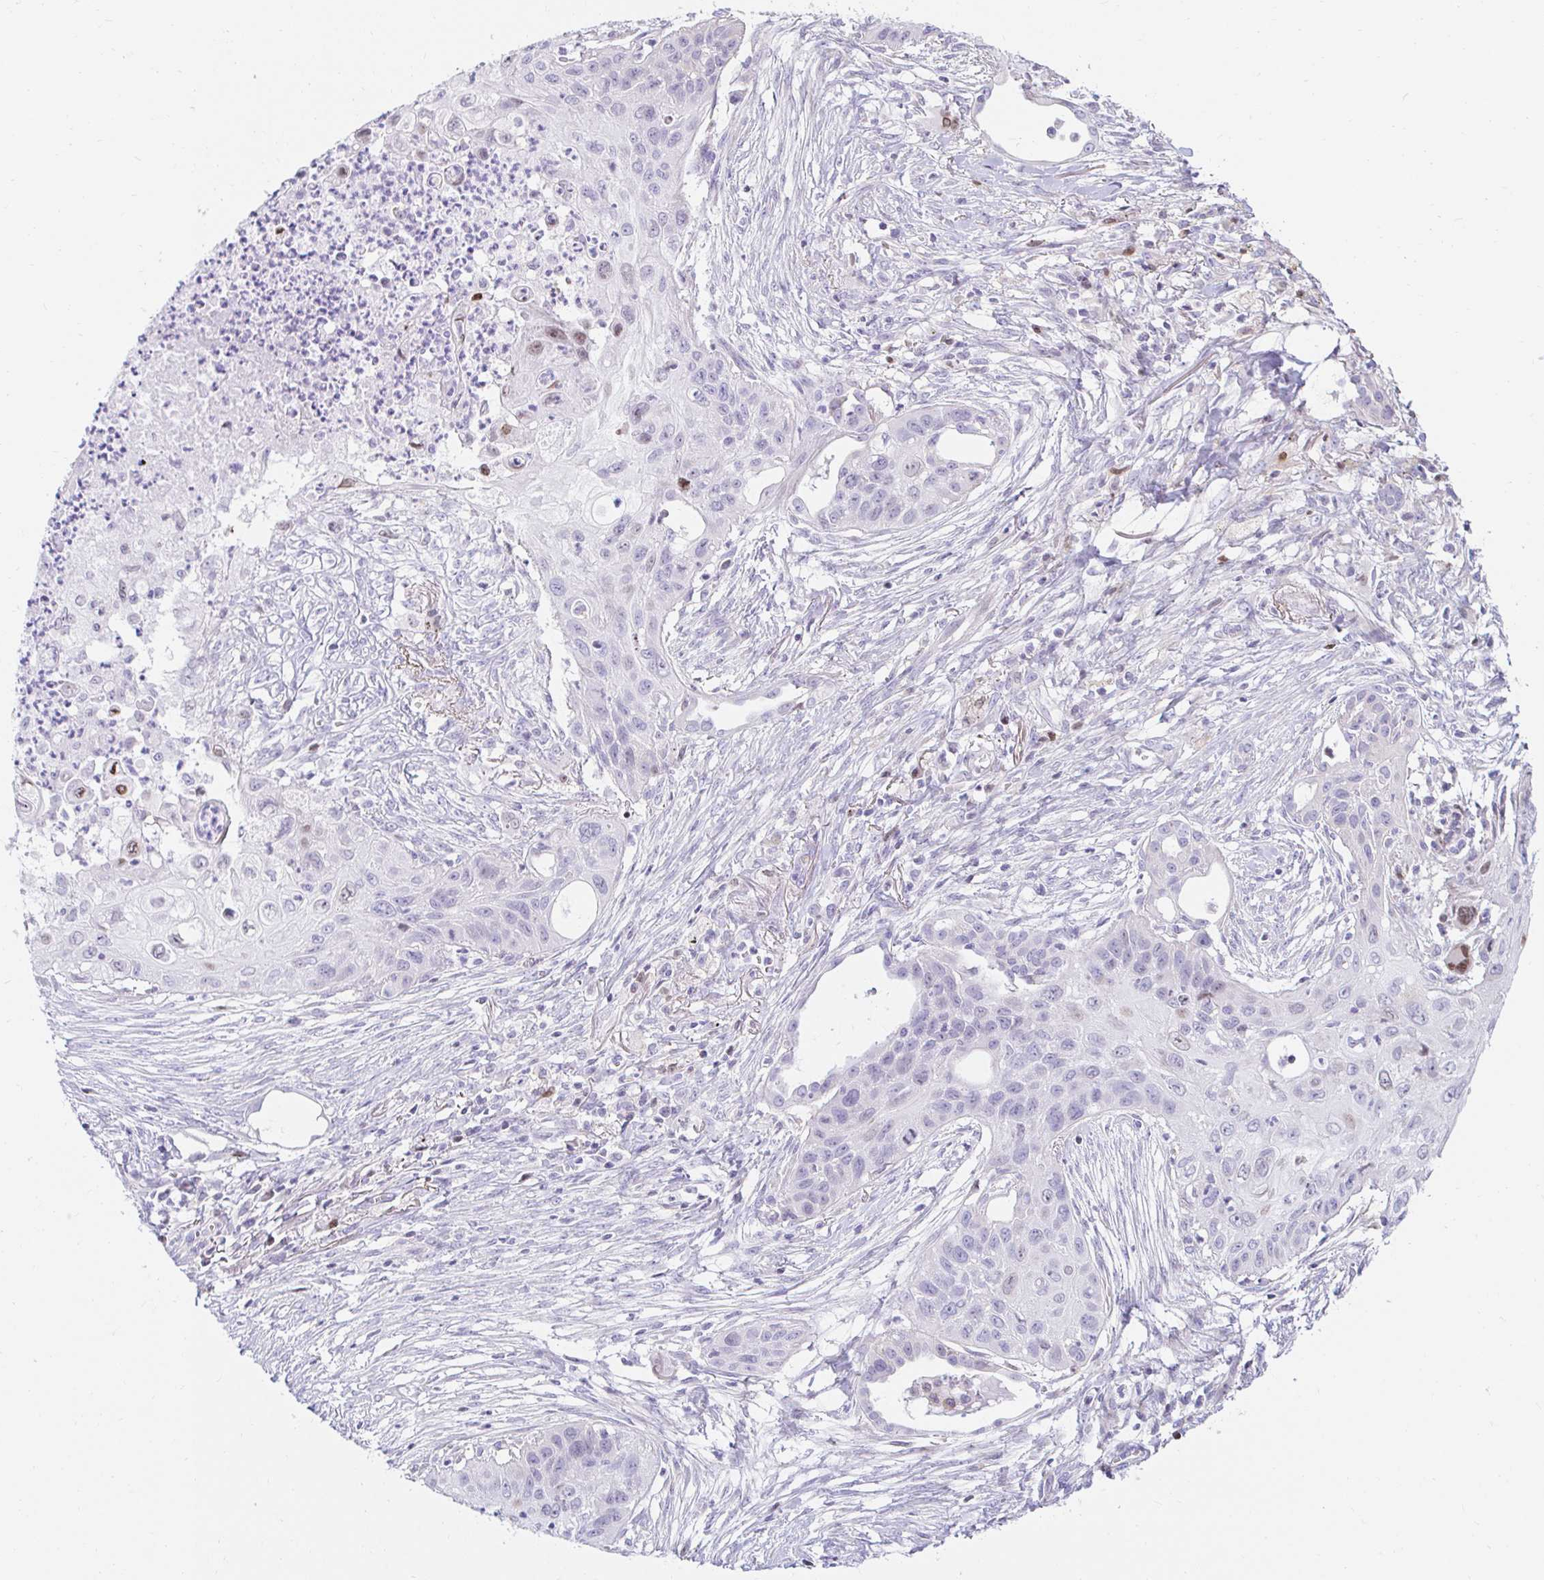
{"staining": {"intensity": "weak", "quantity": "<25%", "location": "nuclear"}, "tissue": "lung cancer", "cell_type": "Tumor cells", "image_type": "cancer", "snomed": [{"axis": "morphology", "description": "Squamous cell carcinoma, NOS"}, {"axis": "topography", "description": "Lung"}], "caption": "A micrograph of squamous cell carcinoma (lung) stained for a protein reveals no brown staining in tumor cells. Brightfield microscopy of immunohistochemistry (IHC) stained with DAB (3,3'-diaminobenzidine) (brown) and hematoxylin (blue), captured at high magnification.", "gene": "CAPSL", "patient": {"sex": "male", "age": 71}}